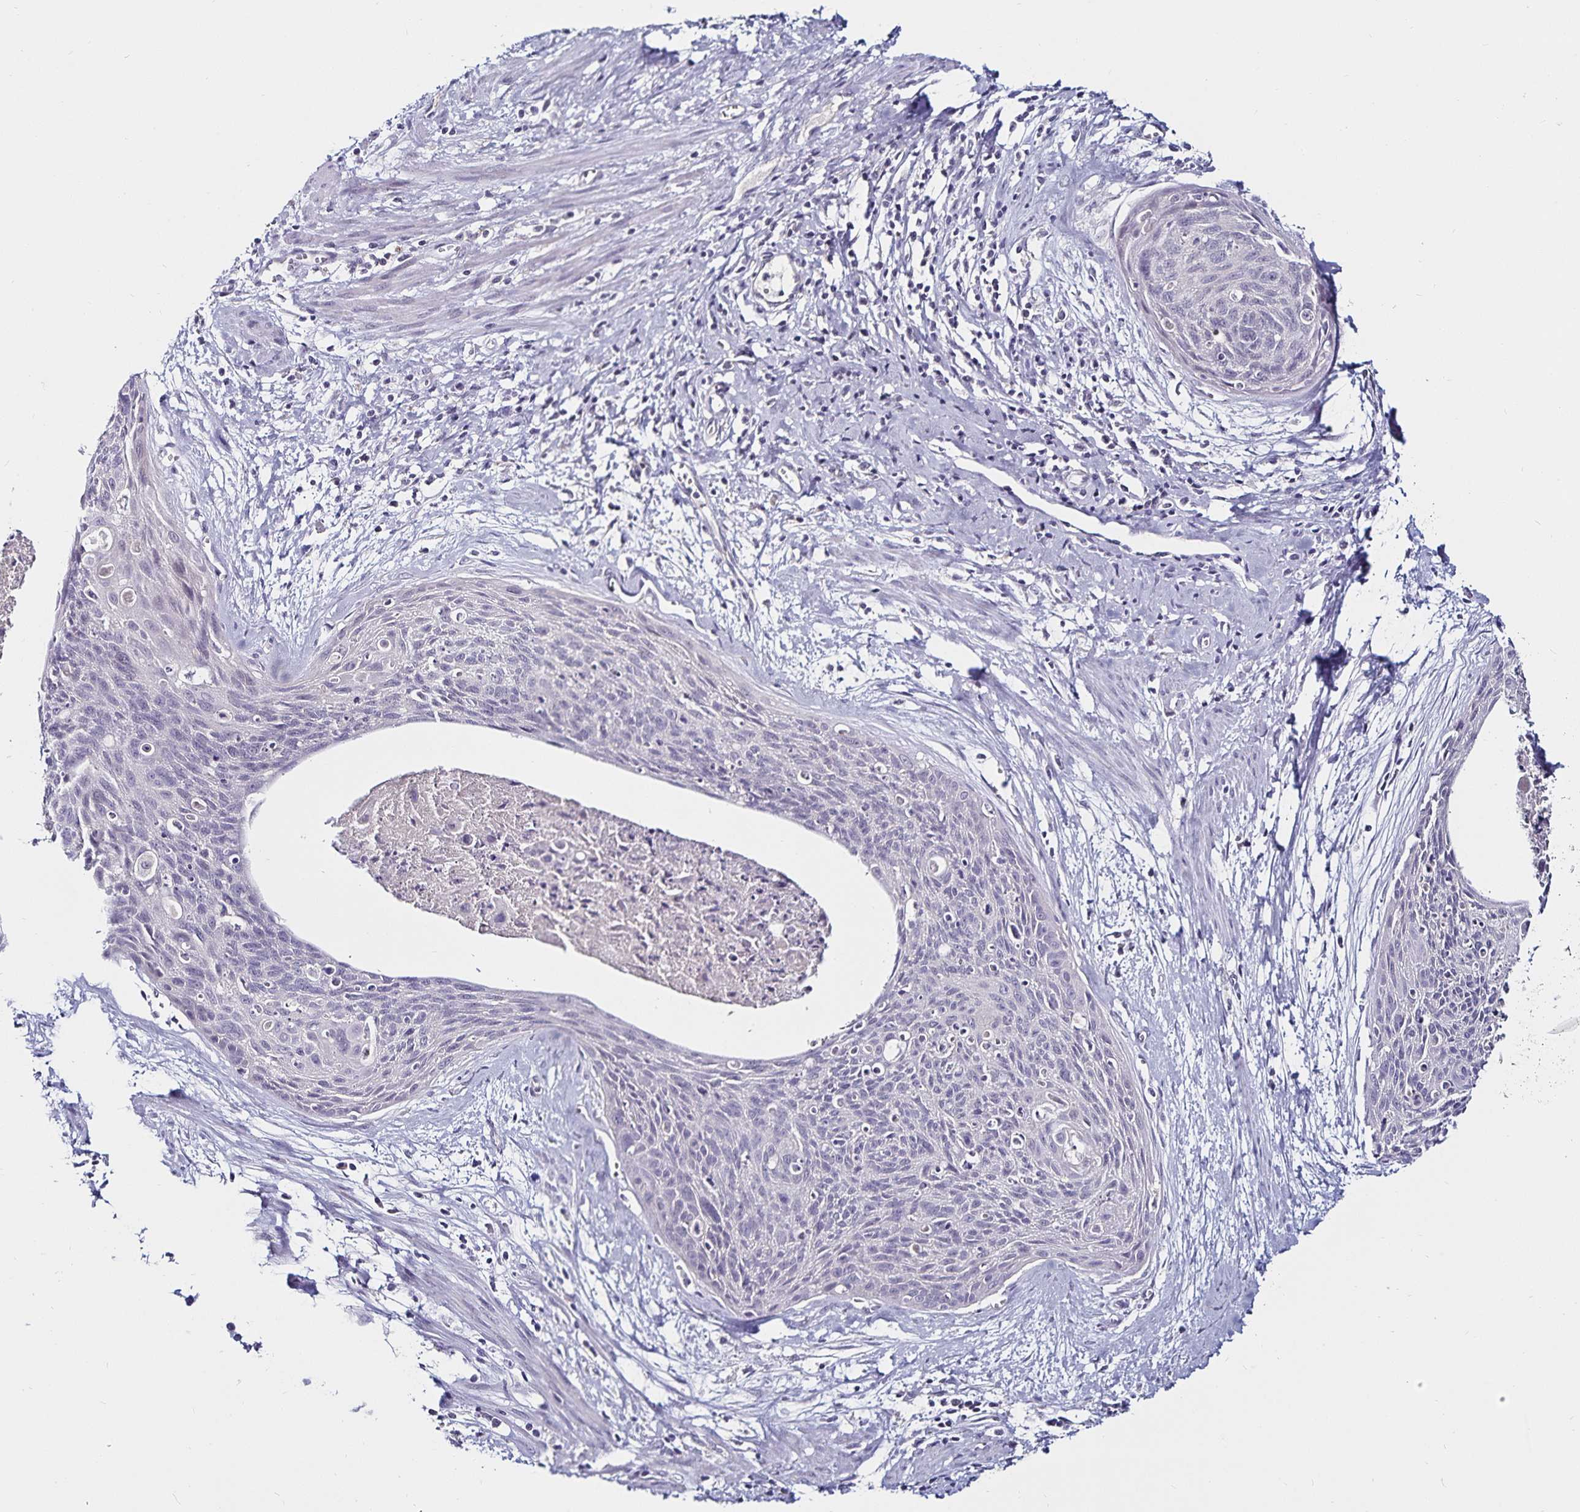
{"staining": {"intensity": "negative", "quantity": "none", "location": "none"}, "tissue": "cervical cancer", "cell_type": "Tumor cells", "image_type": "cancer", "snomed": [{"axis": "morphology", "description": "Squamous cell carcinoma, NOS"}, {"axis": "topography", "description": "Cervix"}], "caption": "The immunohistochemistry image has no significant positivity in tumor cells of cervical cancer (squamous cell carcinoma) tissue. (Stains: DAB (3,3'-diaminobenzidine) immunohistochemistry with hematoxylin counter stain, Microscopy: brightfield microscopy at high magnification).", "gene": "ACSL5", "patient": {"sex": "female", "age": 55}}